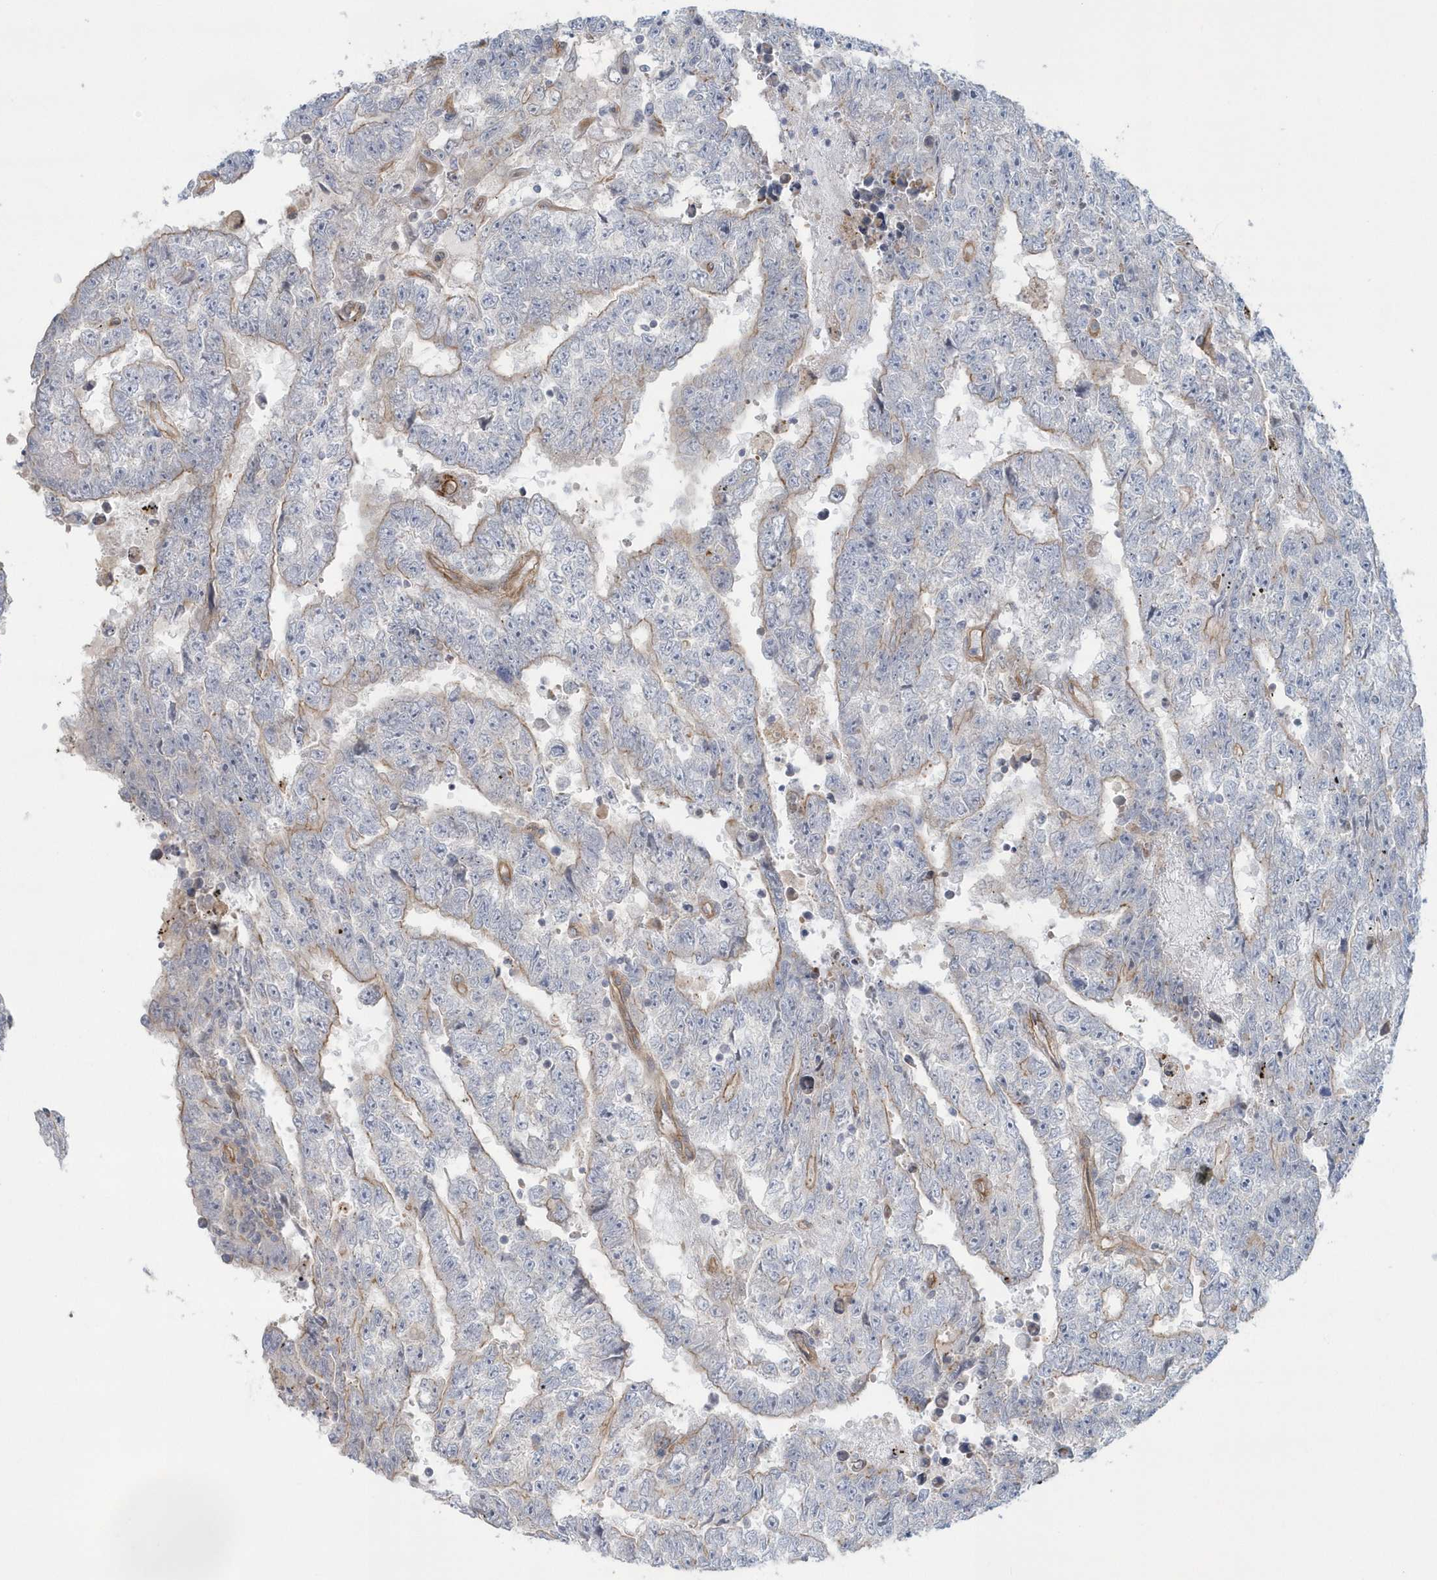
{"staining": {"intensity": "weak", "quantity": "<25%", "location": "cytoplasmic/membranous"}, "tissue": "testis cancer", "cell_type": "Tumor cells", "image_type": "cancer", "snomed": [{"axis": "morphology", "description": "Carcinoma, Embryonal, NOS"}, {"axis": "topography", "description": "Testis"}], "caption": "DAB immunohistochemical staining of embryonal carcinoma (testis) displays no significant staining in tumor cells.", "gene": "RAI14", "patient": {"sex": "male", "age": 25}}